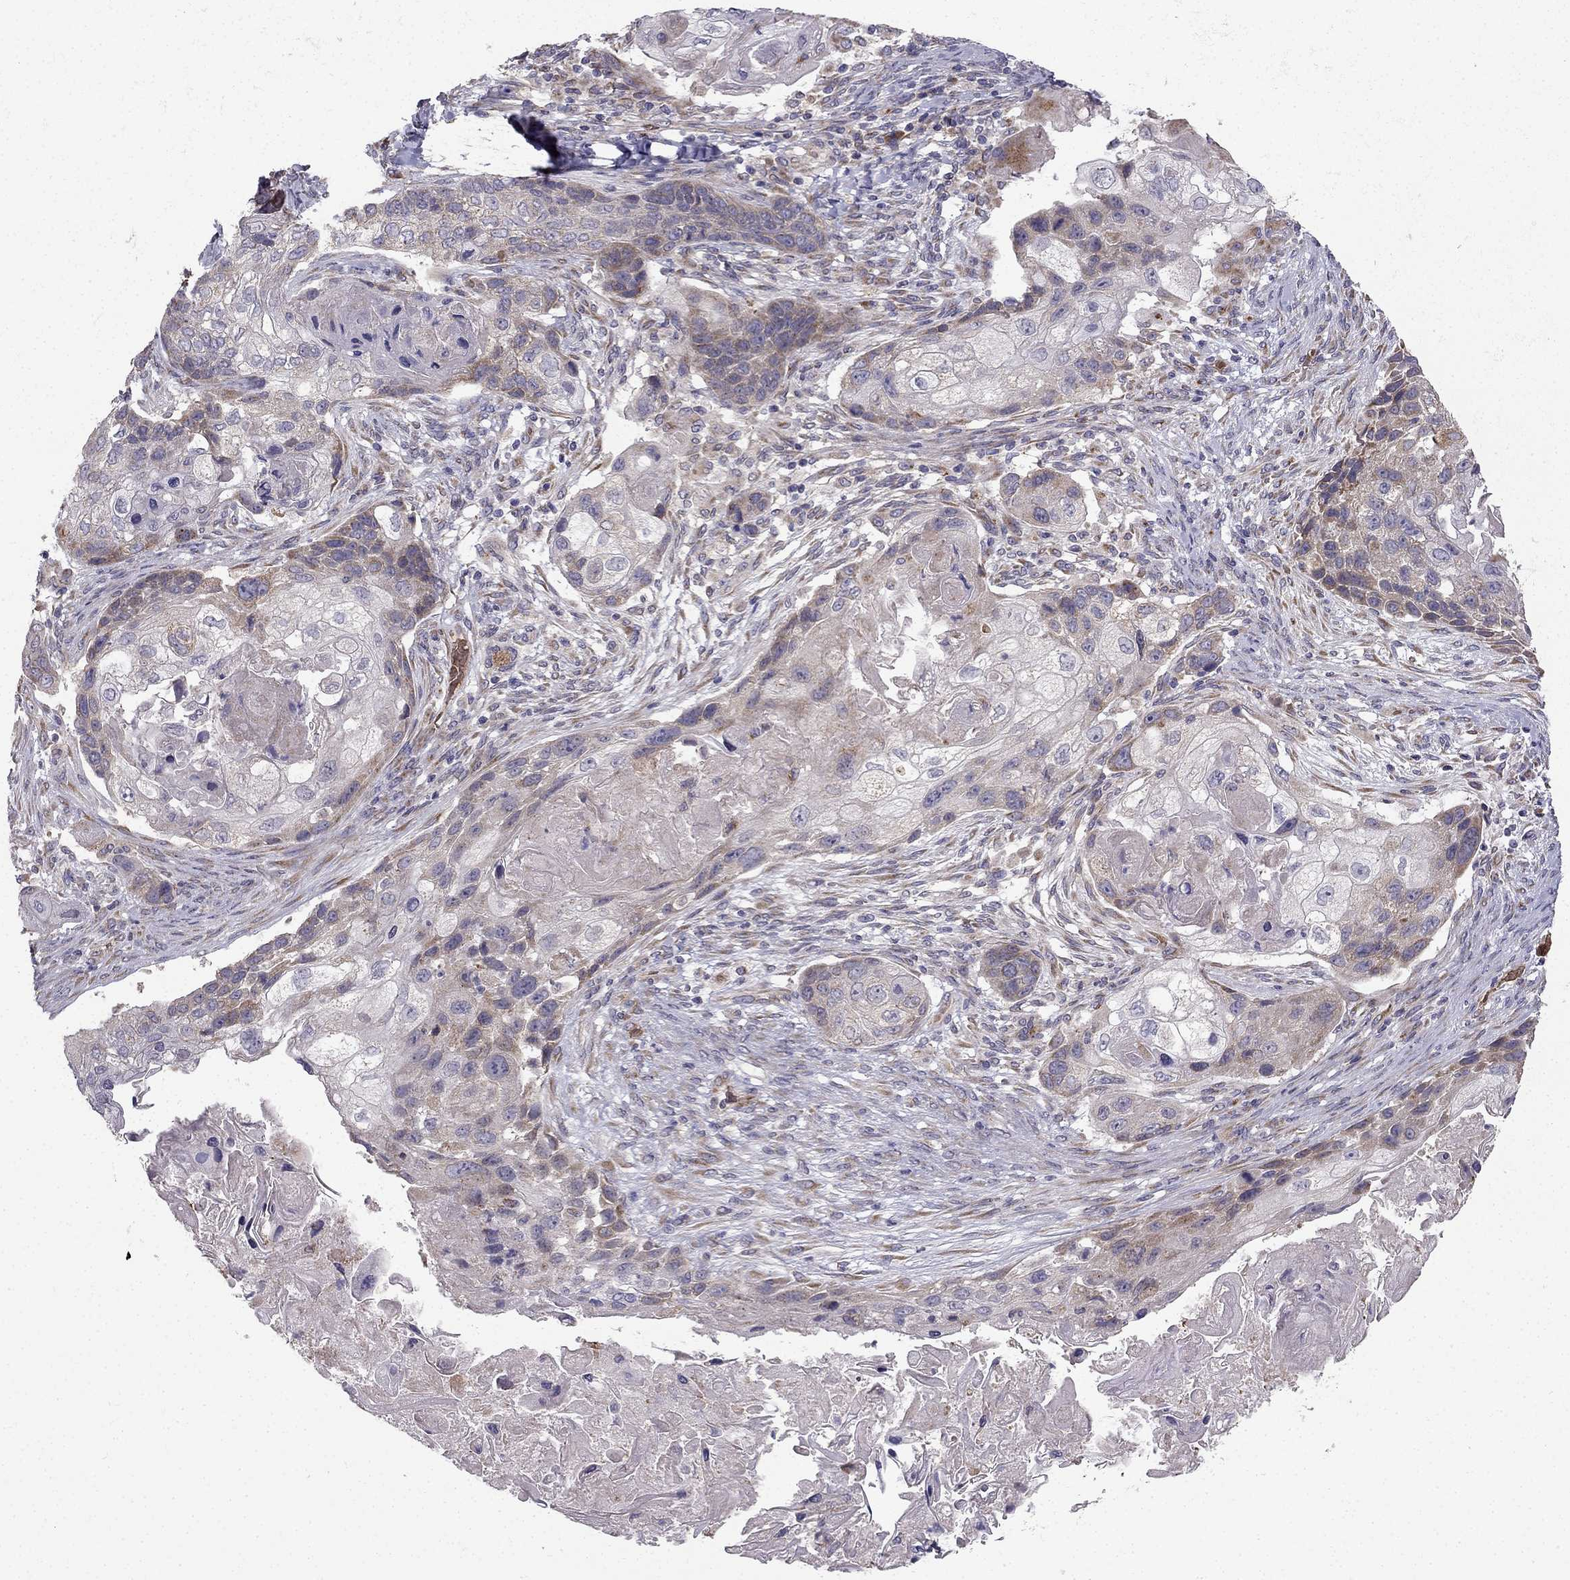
{"staining": {"intensity": "moderate", "quantity": "<25%", "location": "cytoplasmic/membranous"}, "tissue": "lung cancer", "cell_type": "Tumor cells", "image_type": "cancer", "snomed": [{"axis": "morphology", "description": "Squamous cell carcinoma, NOS"}, {"axis": "topography", "description": "Lung"}], "caption": "An immunohistochemistry (IHC) histopathology image of neoplastic tissue is shown. Protein staining in brown labels moderate cytoplasmic/membranous positivity in lung cancer (squamous cell carcinoma) within tumor cells.", "gene": "B4GALT7", "patient": {"sex": "male", "age": 69}}